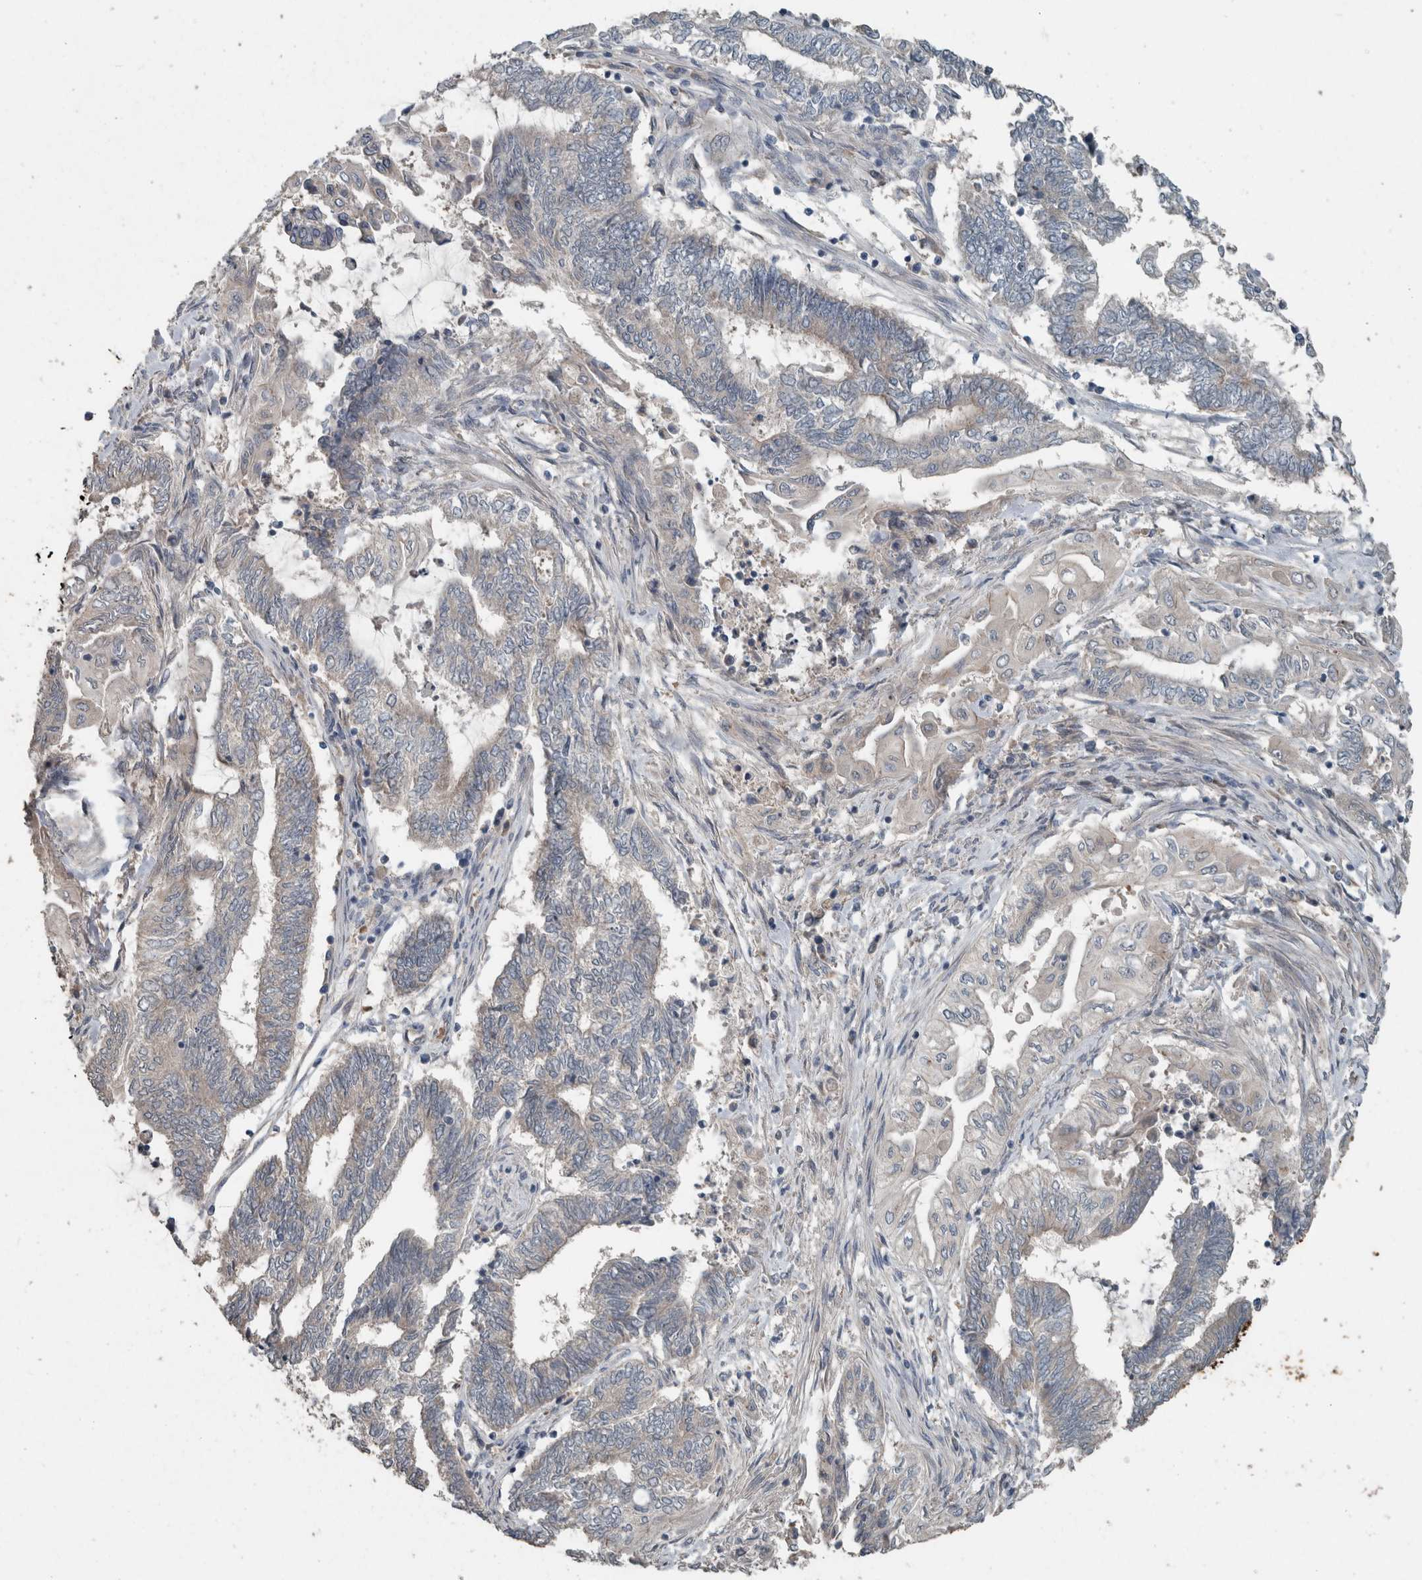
{"staining": {"intensity": "negative", "quantity": "none", "location": "none"}, "tissue": "endometrial cancer", "cell_type": "Tumor cells", "image_type": "cancer", "snomed": [{"axis": "morphology", "description": "Adenocarcinoma, NOS"}, {"axis": "topography", "description": "Uterus"}, {"axis": "topography", "description": "Endometrium"}], "caption": "A histopathology image of endometrial adenocarcinoma stained for a protein reveals no brown staining in tumor cells. The staining was performed using DAB to visualize the protein expression in brown, while the nuclei were stained in blue with hematoxylin (Magnification: 20x).", "gene": "KNTC1", "patient": {"sex": "female", "age": 70}}